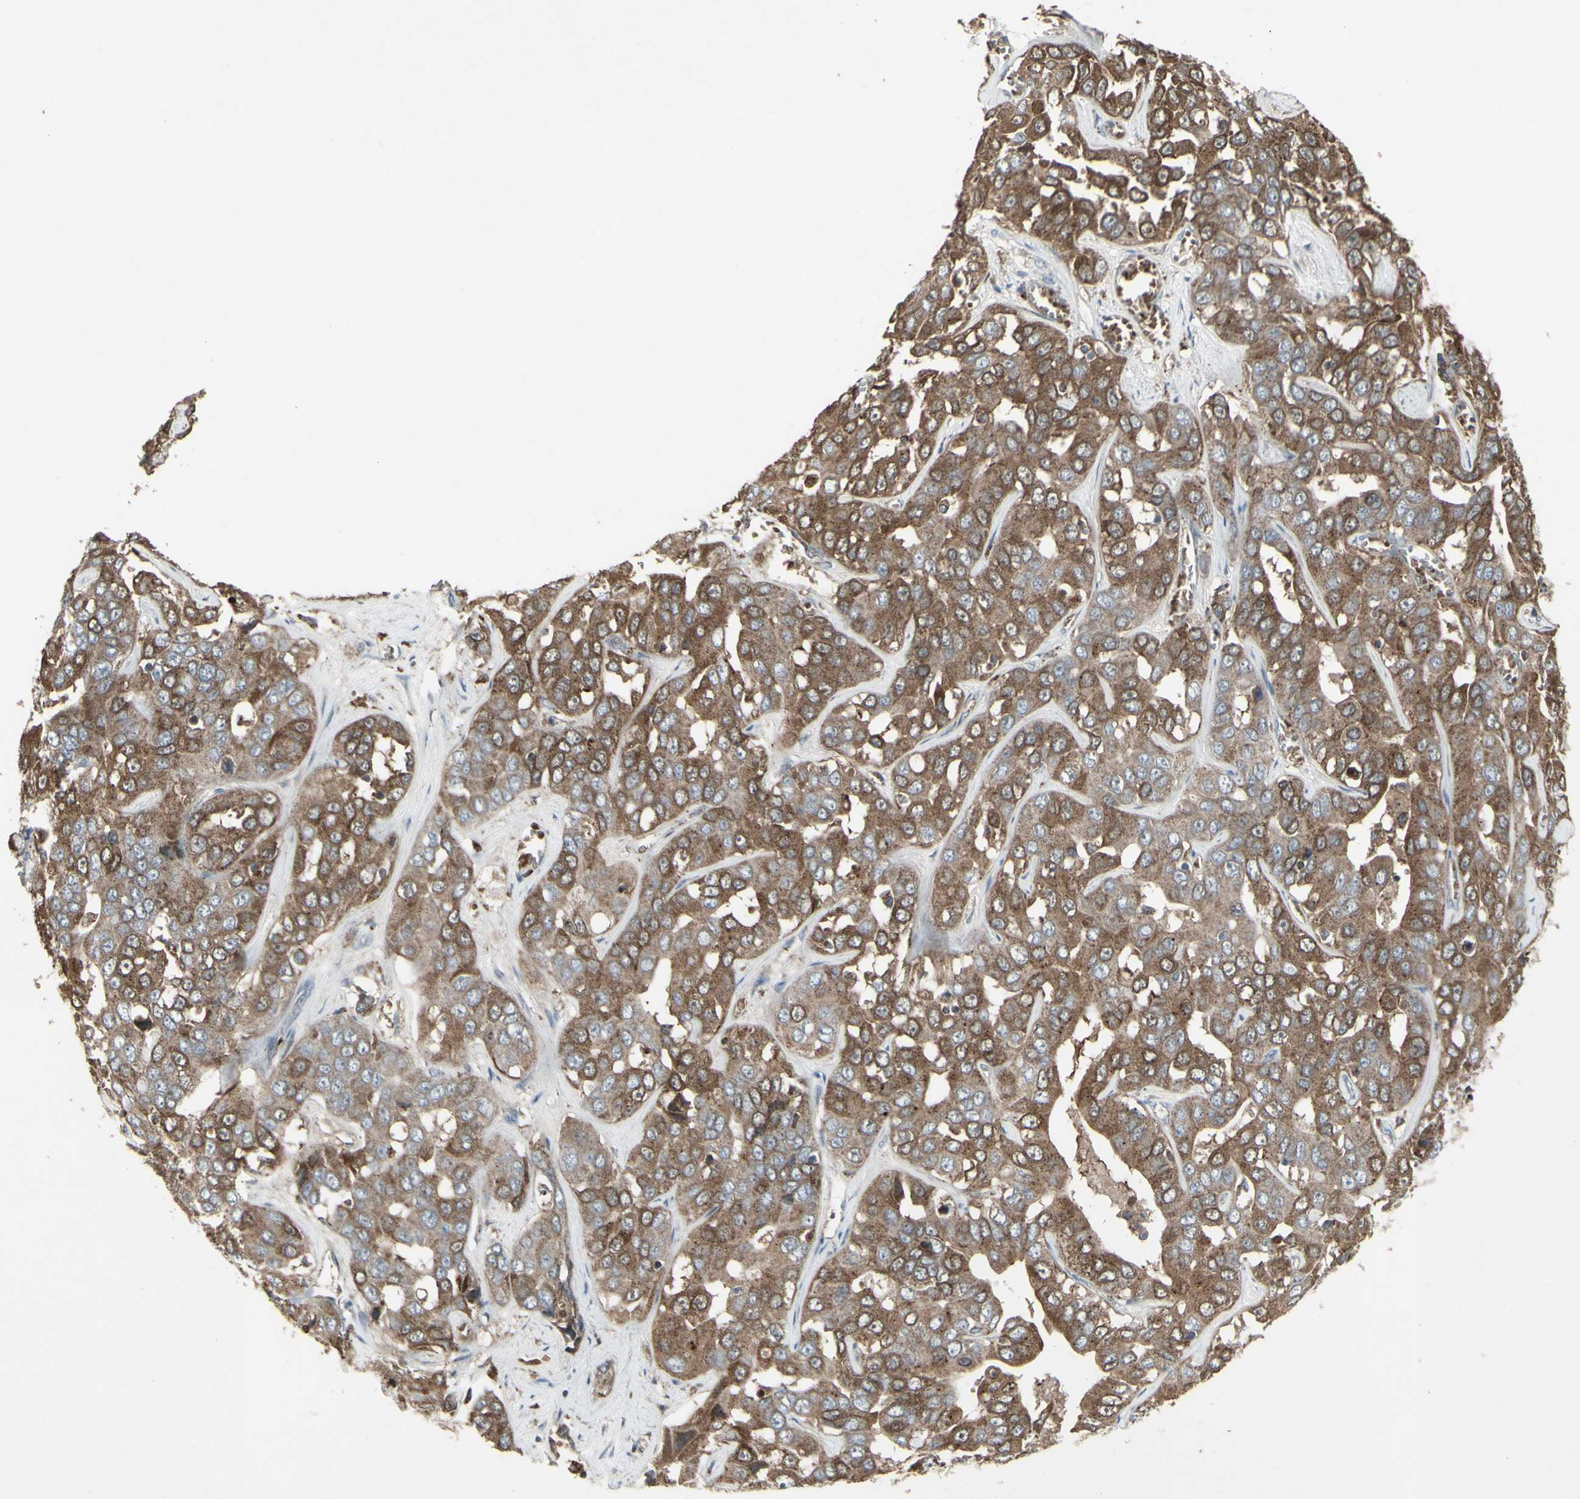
{"staining": {"intensity": "moderate", "quantity": ">75%", "location": "cytoplasmic/membranous"}, "tissue": "liver cancer", "cell_type": "Tumor cells", "image_type": "cancer", "snomed": [{"axis": "morphology", "description": "Cholangiocarcinoma"}, {"axis": "topography", "description": "Liver"}], "caption": "Brown immunohistochemical staining in human liver cancer exhibits moderate cytoplasmic/membranous expression in about >75% of tumor cells.", "gene": "SHC1", "patient": {"sex": "female", "age": 52}}